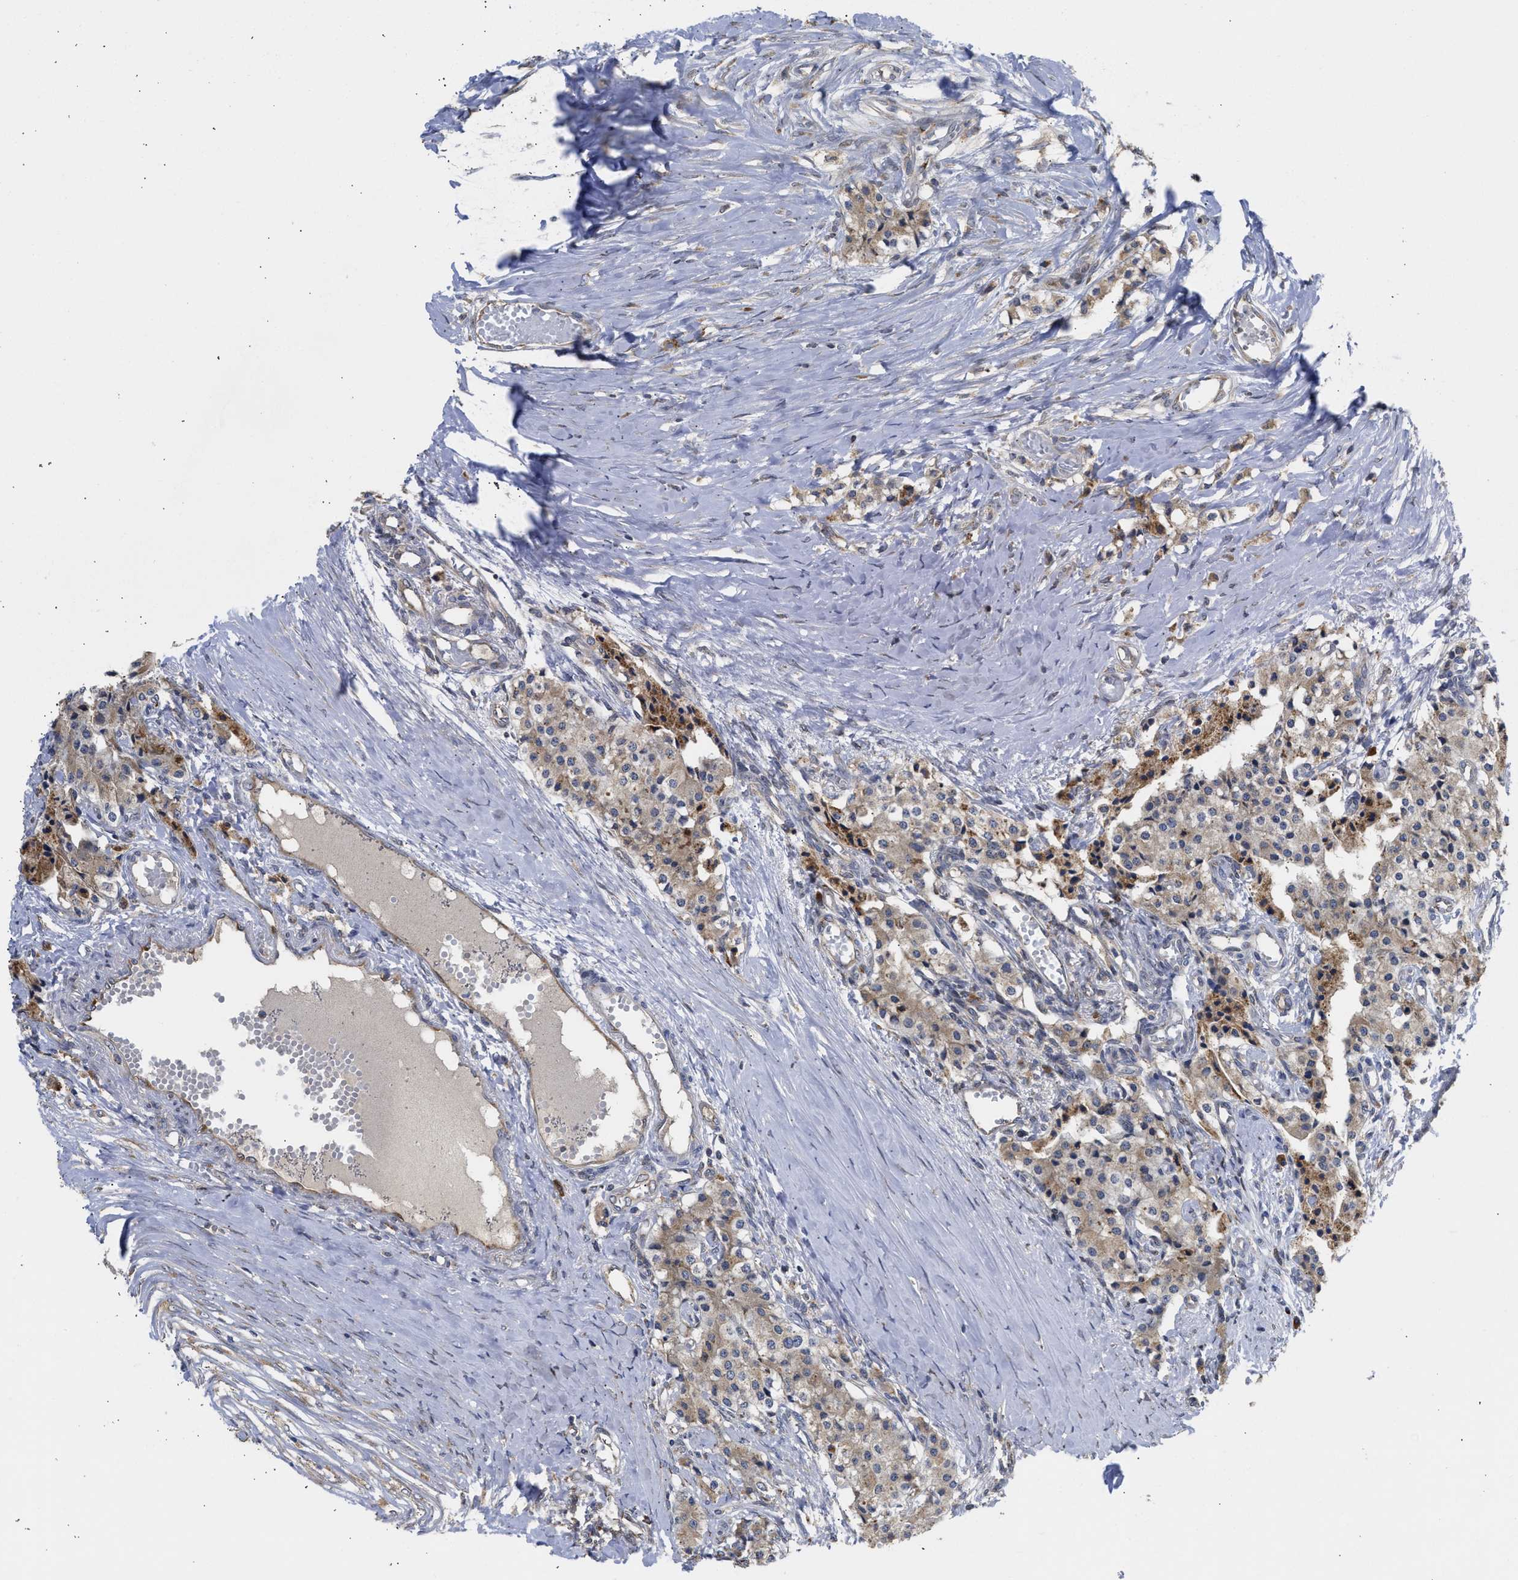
{"staining": {"intensity": "moderate", "quantity": "<25%", "location": "cytoplasmic/membranous"}, "tissue": "carcinoid", "cell_type": "Tumor cells", "image_type": "cancer", "snomed": [{"axis": "morphology", "description": "Carcinoid, malignant, NOS"}, {"axis": "topography", "description": "Colon"}], "caption": "Immunohistochemical staining of human carcinoid exhibits low levels of moderate cytoplasmic/membranous protein expression in approximately <25% of tumor cells.", "gene": "TMED1", "patient": {"sex": "female", "age": 52}}